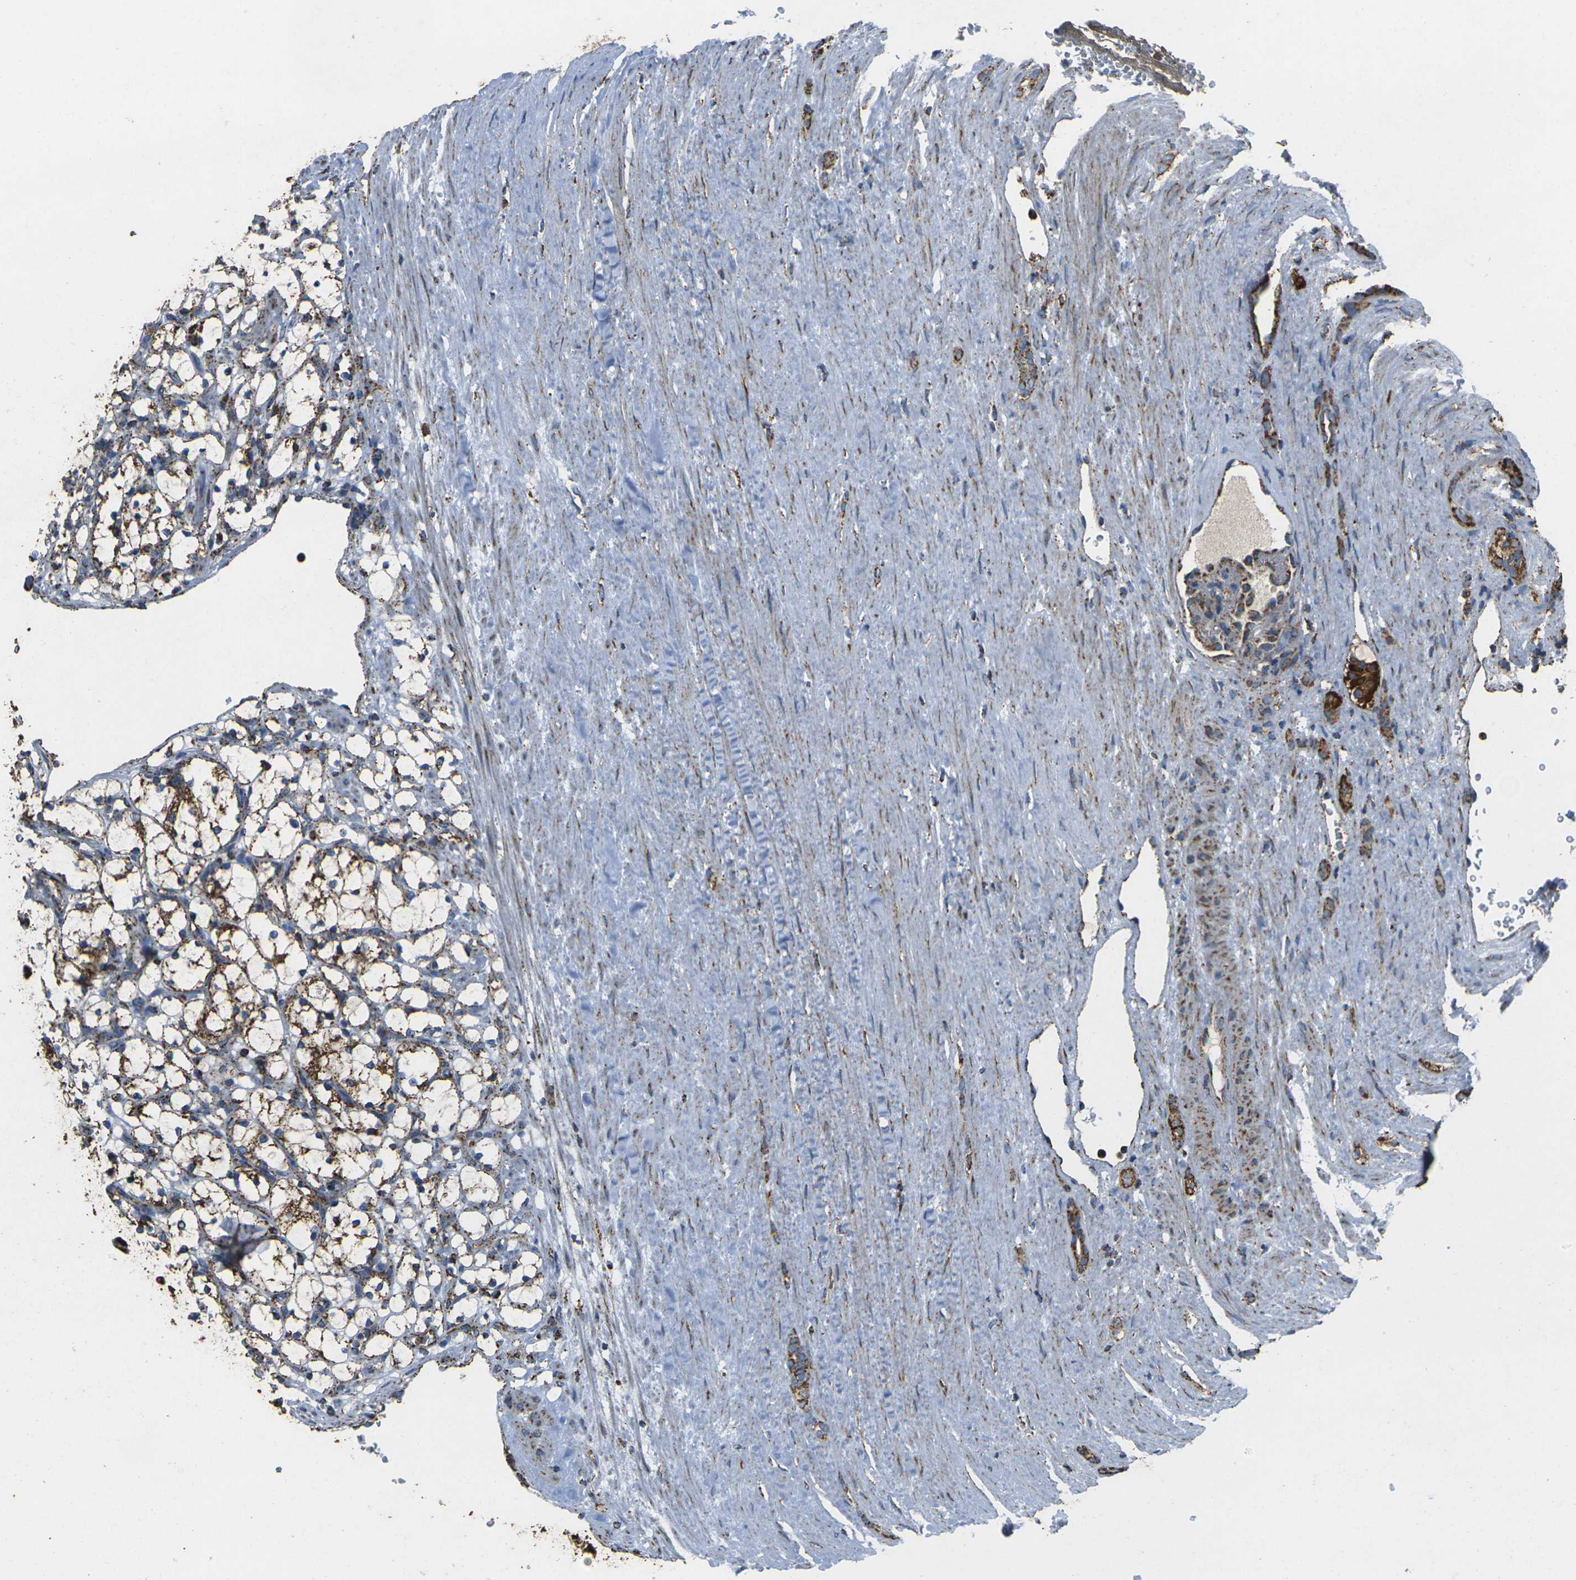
{"staining": {"intensity": "moderate", "quantity": ">75%", "location": "cytoplasmic/membranous"}, "tissue": "renal cancer", "cell_type": "Tumor cells", "image_type": "cancer", "snomed": [{"axis": "morphology", "description": "Adenocarcinoma, NOS"}, {"axis": "topography", "description": "Kidney"}], "caption": "A brown stain highlights moderate cytoplasmic/membranous positivity of a protein in human renal cancer (adenocarcinoma) tumor cells.", "gene": "KLHL5", "patient": {"sex": "female", "age": 69}}